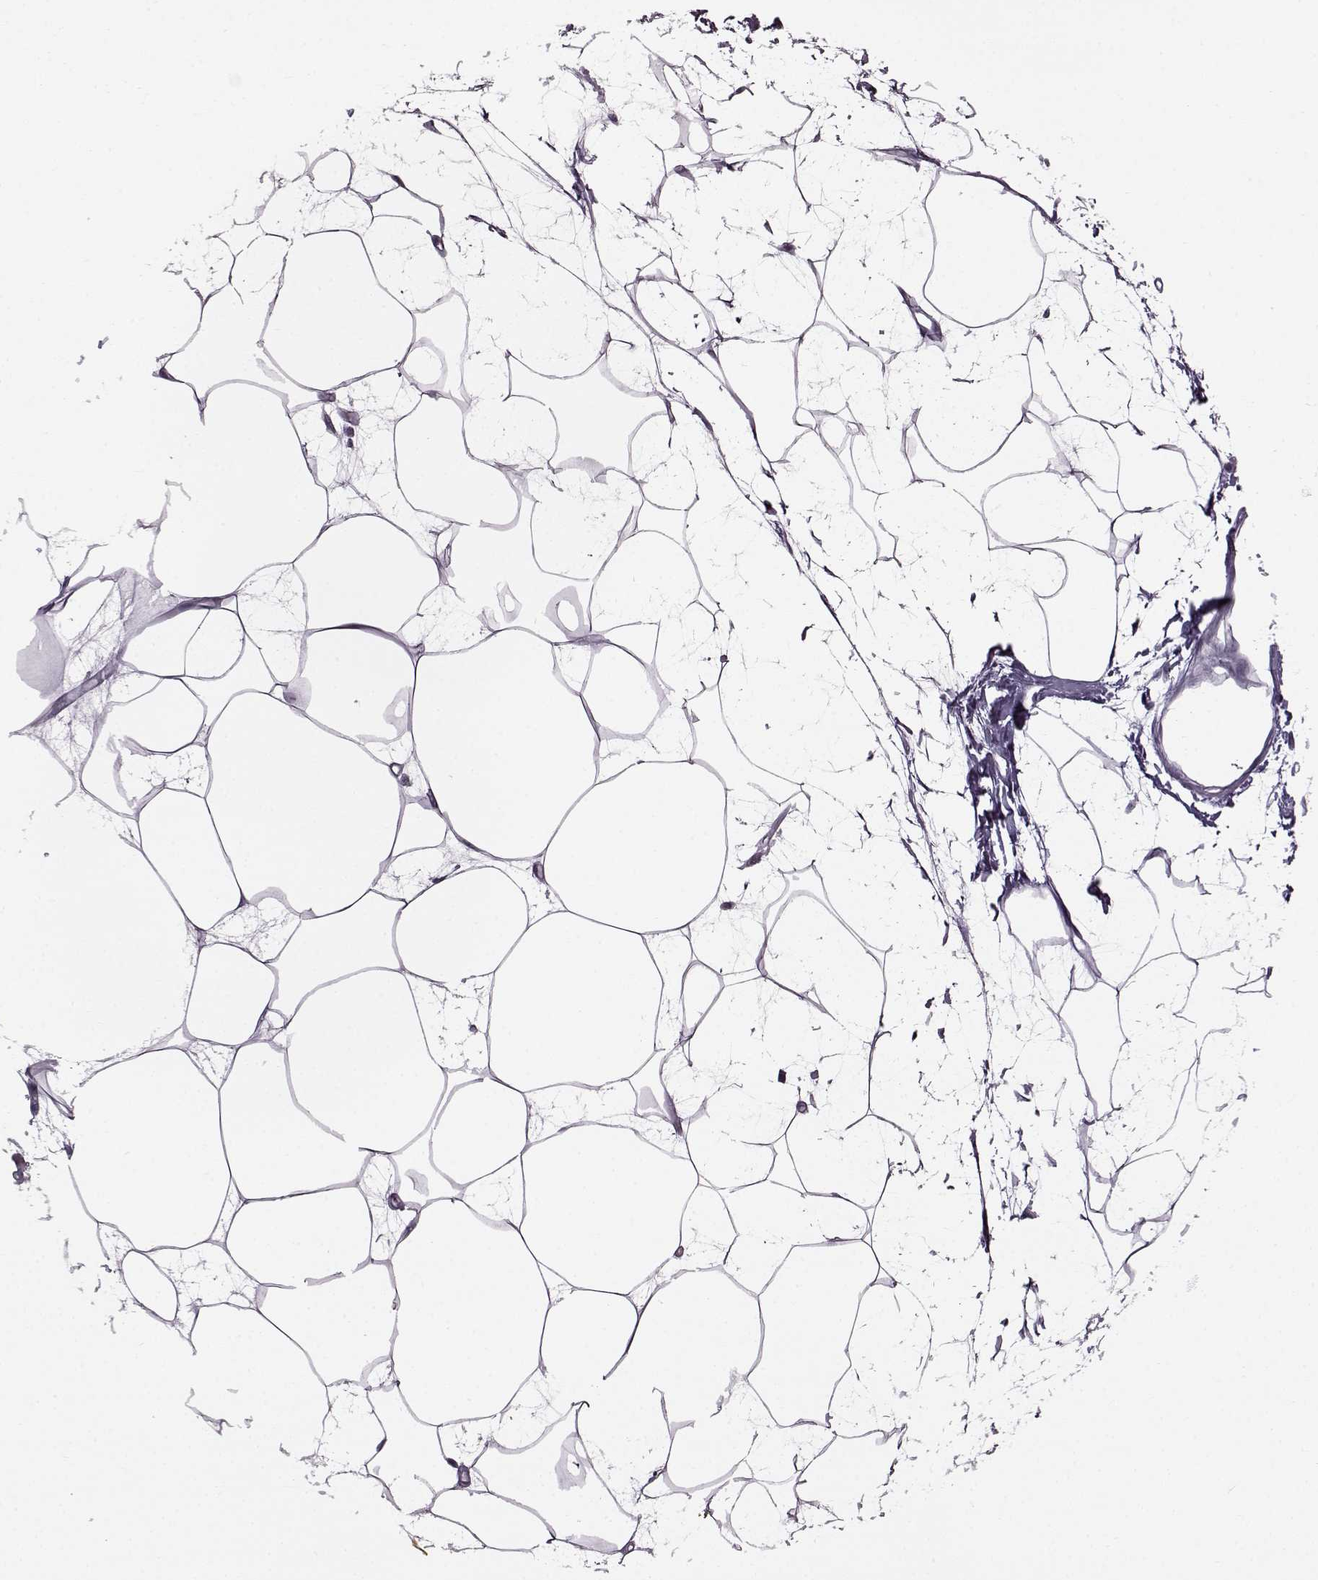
{"staining": {"intensity": "negative", "quantity": "none", "location": "none"}, "tissue": "breast", "cell_type": "Adipocytes", "image_type": "normal", "snomed": [{"axis": "morphology", "description": "Normal tissue, NOS"}, {"axis": "topography", "description": "Breast"}], "caption": "The immunohistochemistry image has no significant expression in adipocytes of breast.", "gene": "SLC28A2", "patient": {"sex": "female", "age": 45}}